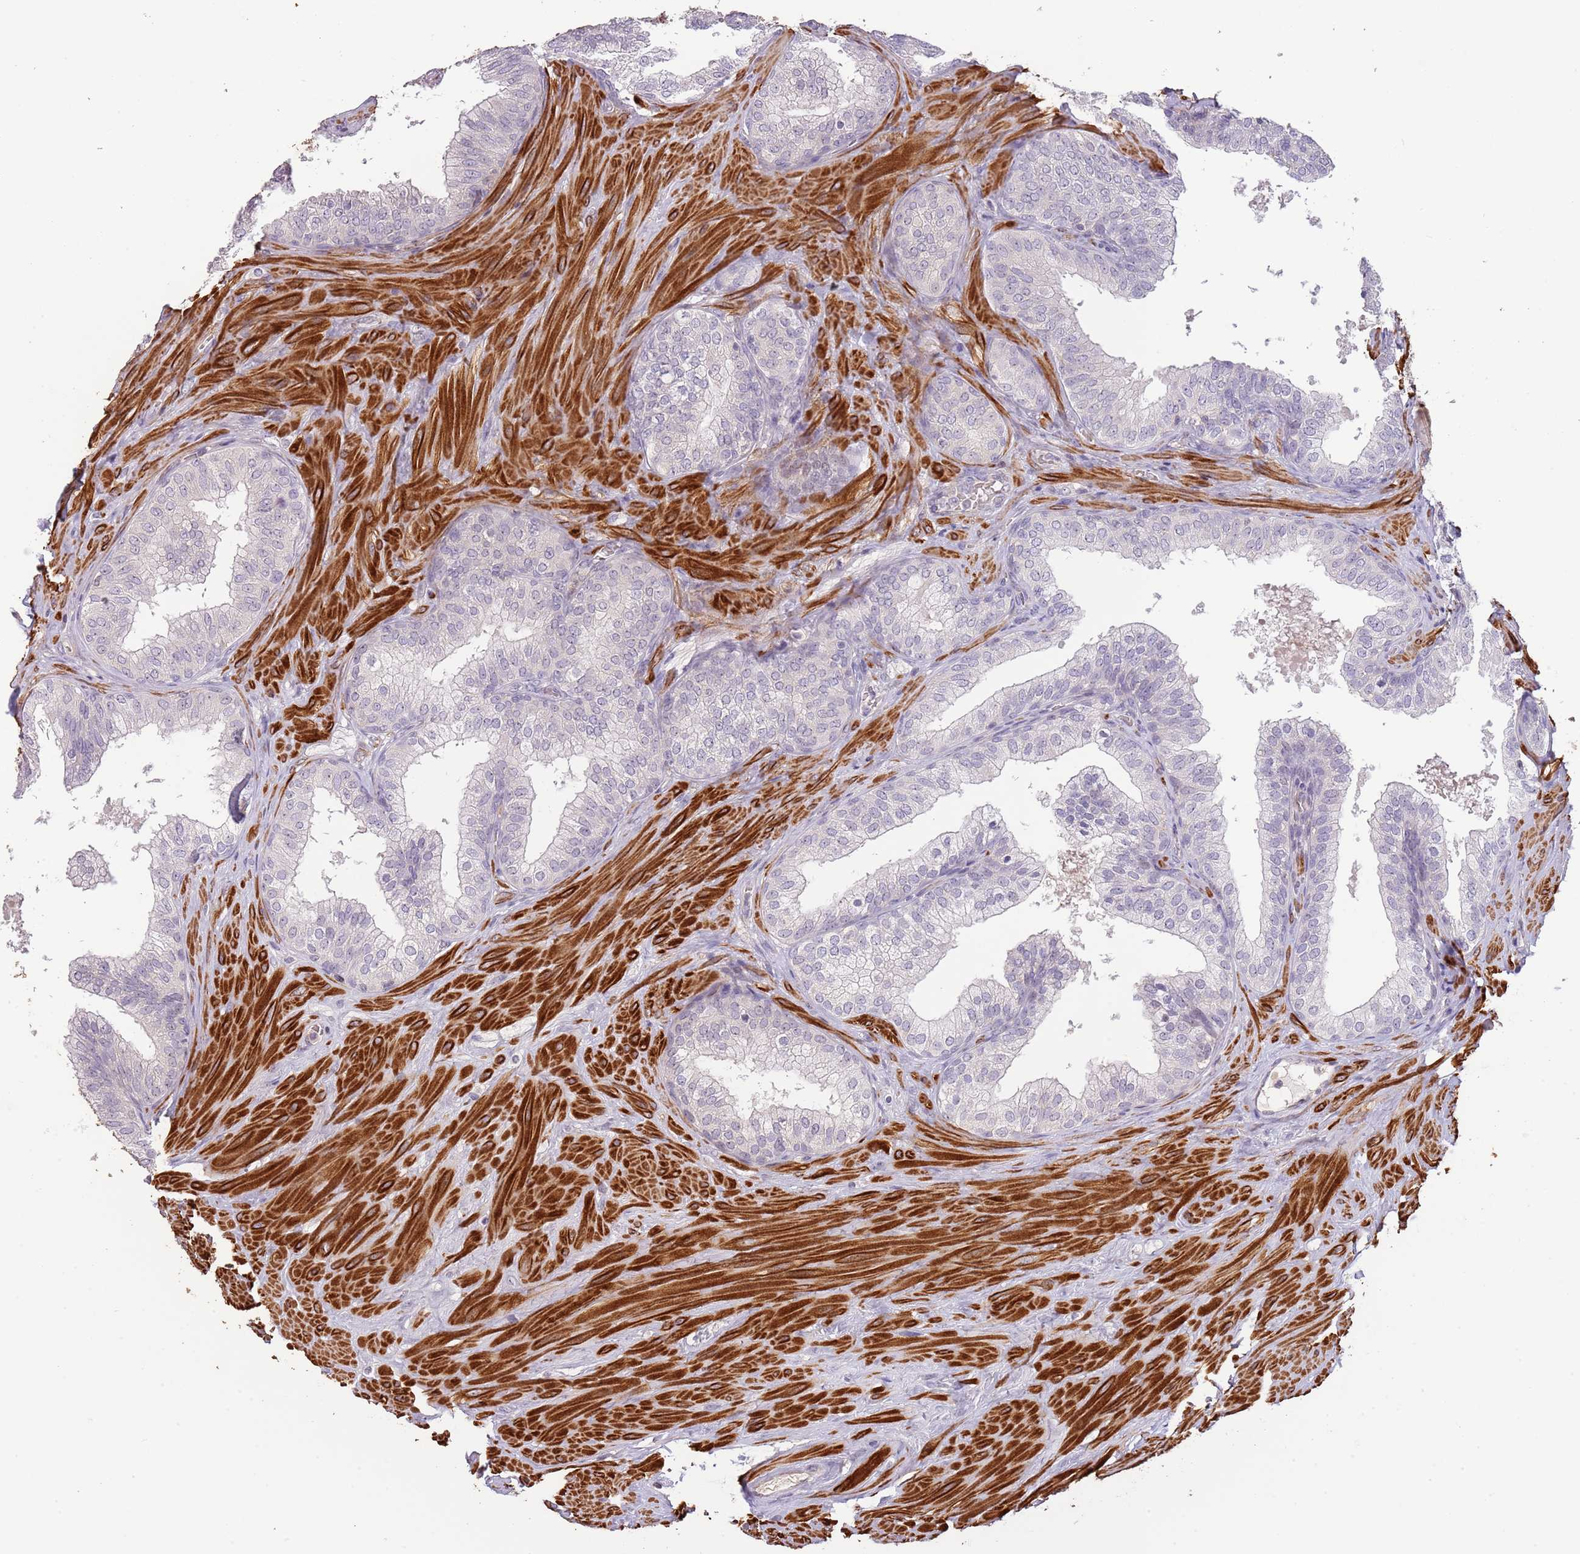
{"staining": {"intensity": "negative", "quantity": "none", "location": "none"}, "tissue": "prostate", "cell_type": "Glandular cells", "image_type": "normal", "snomed": [{"axis": "morphology", "description": "Normal tissue, NOS"}, {"axis": "topography", "description": "Prostate"}], "caption": "Immunohistochemical staining of normal prostate demonstrates no significant positivity in glandular cells.", "gene": "ADTRP", "patient": {"sex": "male", "age": 60}}